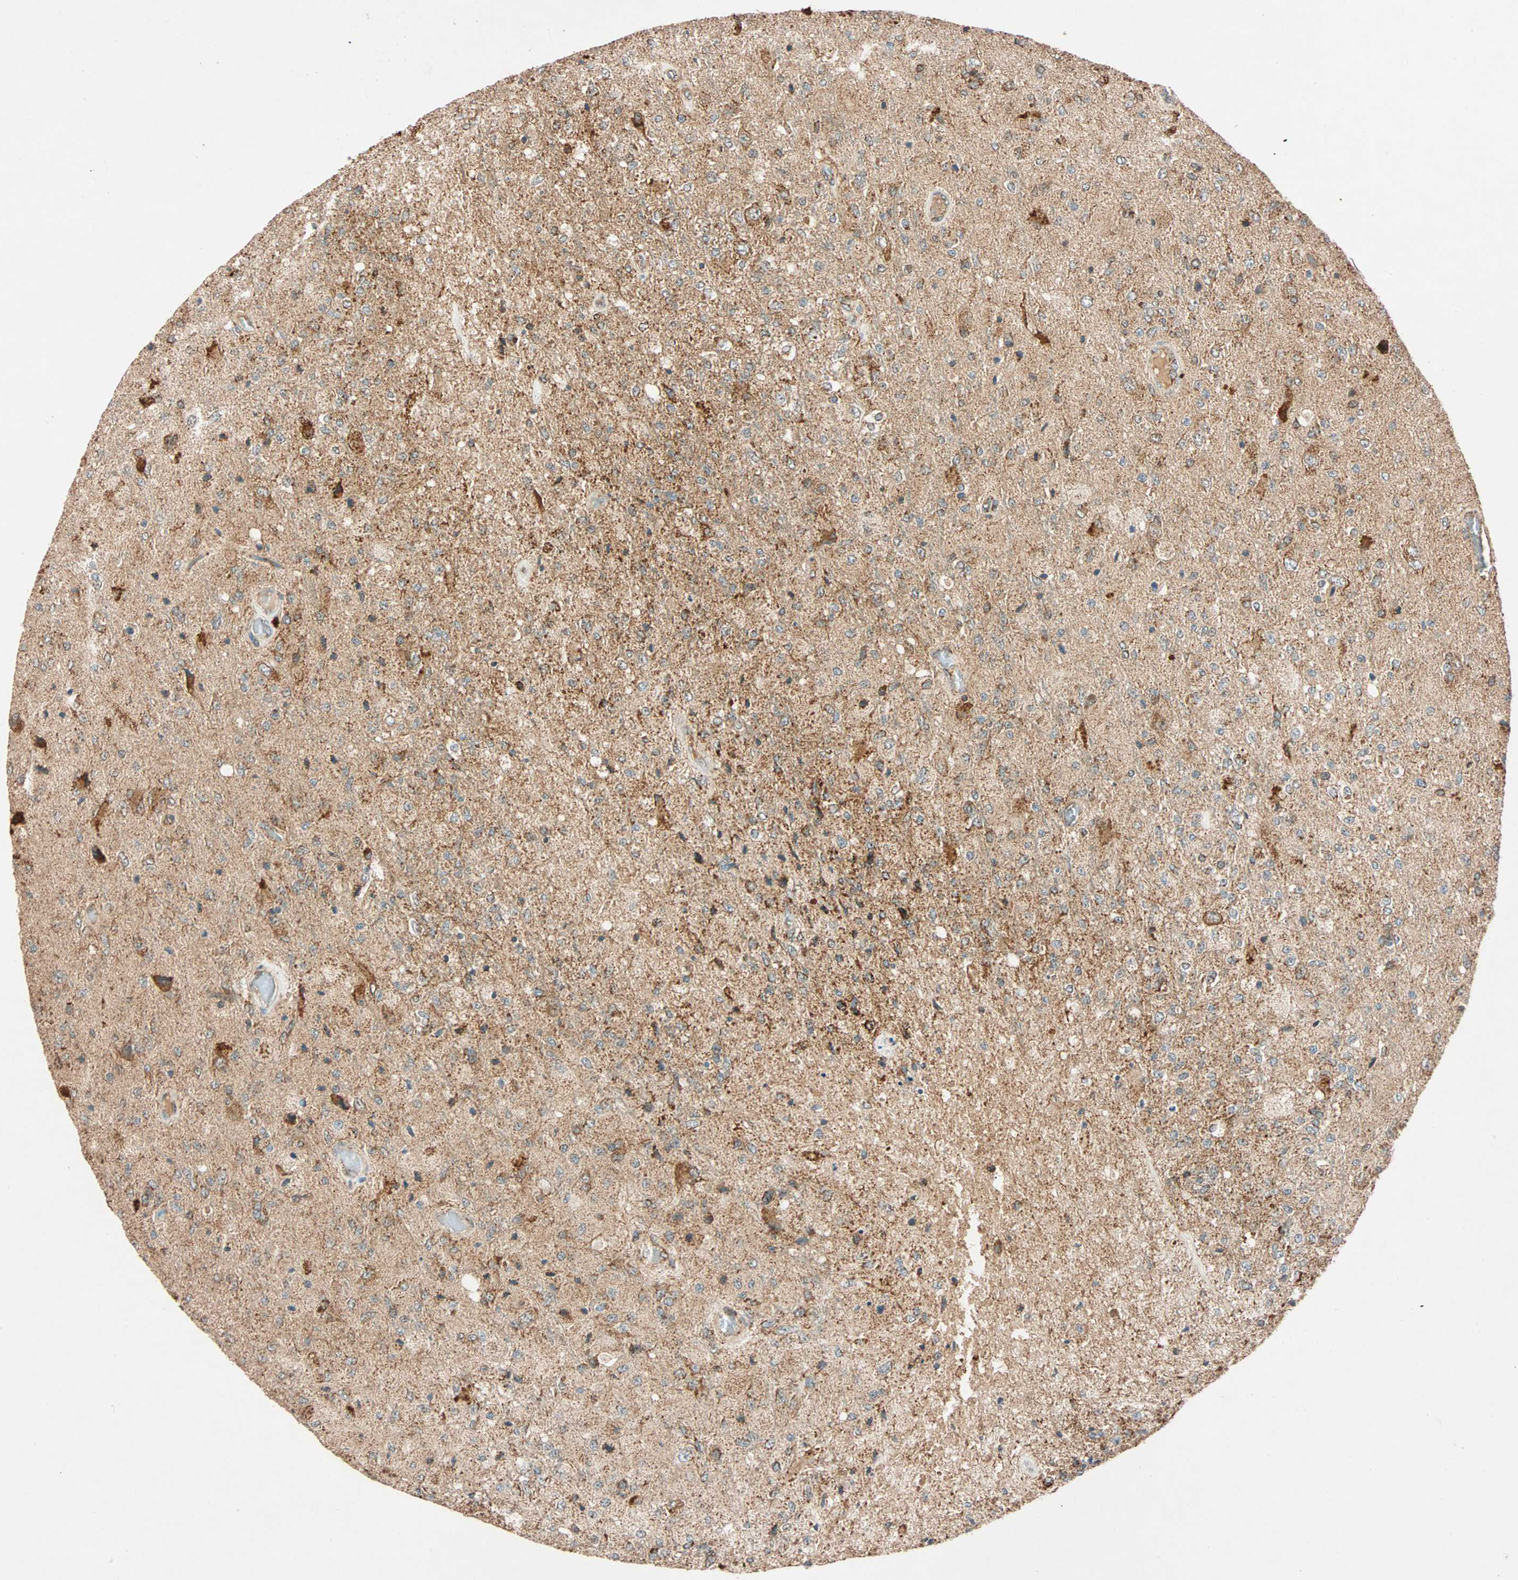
{"staining": {"intensity": "moderate", "quantity": ">75%", "location": "cytoplasmic/membranous"}, "tissue": "glioma", "cell_type": "Tumor cells", "image_type": "cancer", "snomed": [{"axis": "morphology", "description": "Normal tissue, NOS"}, {"axis": "morphology", "description": "Glioma, malignant, High grade"}, {"axis": "topography", "description": "Cerebral cortex"}], "caption": "High-grade glioma (malignant) was stained to show a protein in brown. There is medium levels of moderate cytoplasmic/membranous staining in approximately >75% of tumor cells. Immunohistochemistry stains the protein in brown and the nuclei are stained blue.", "gene": "MAPK1", "patient": {"sex": "male", "age": 77}}